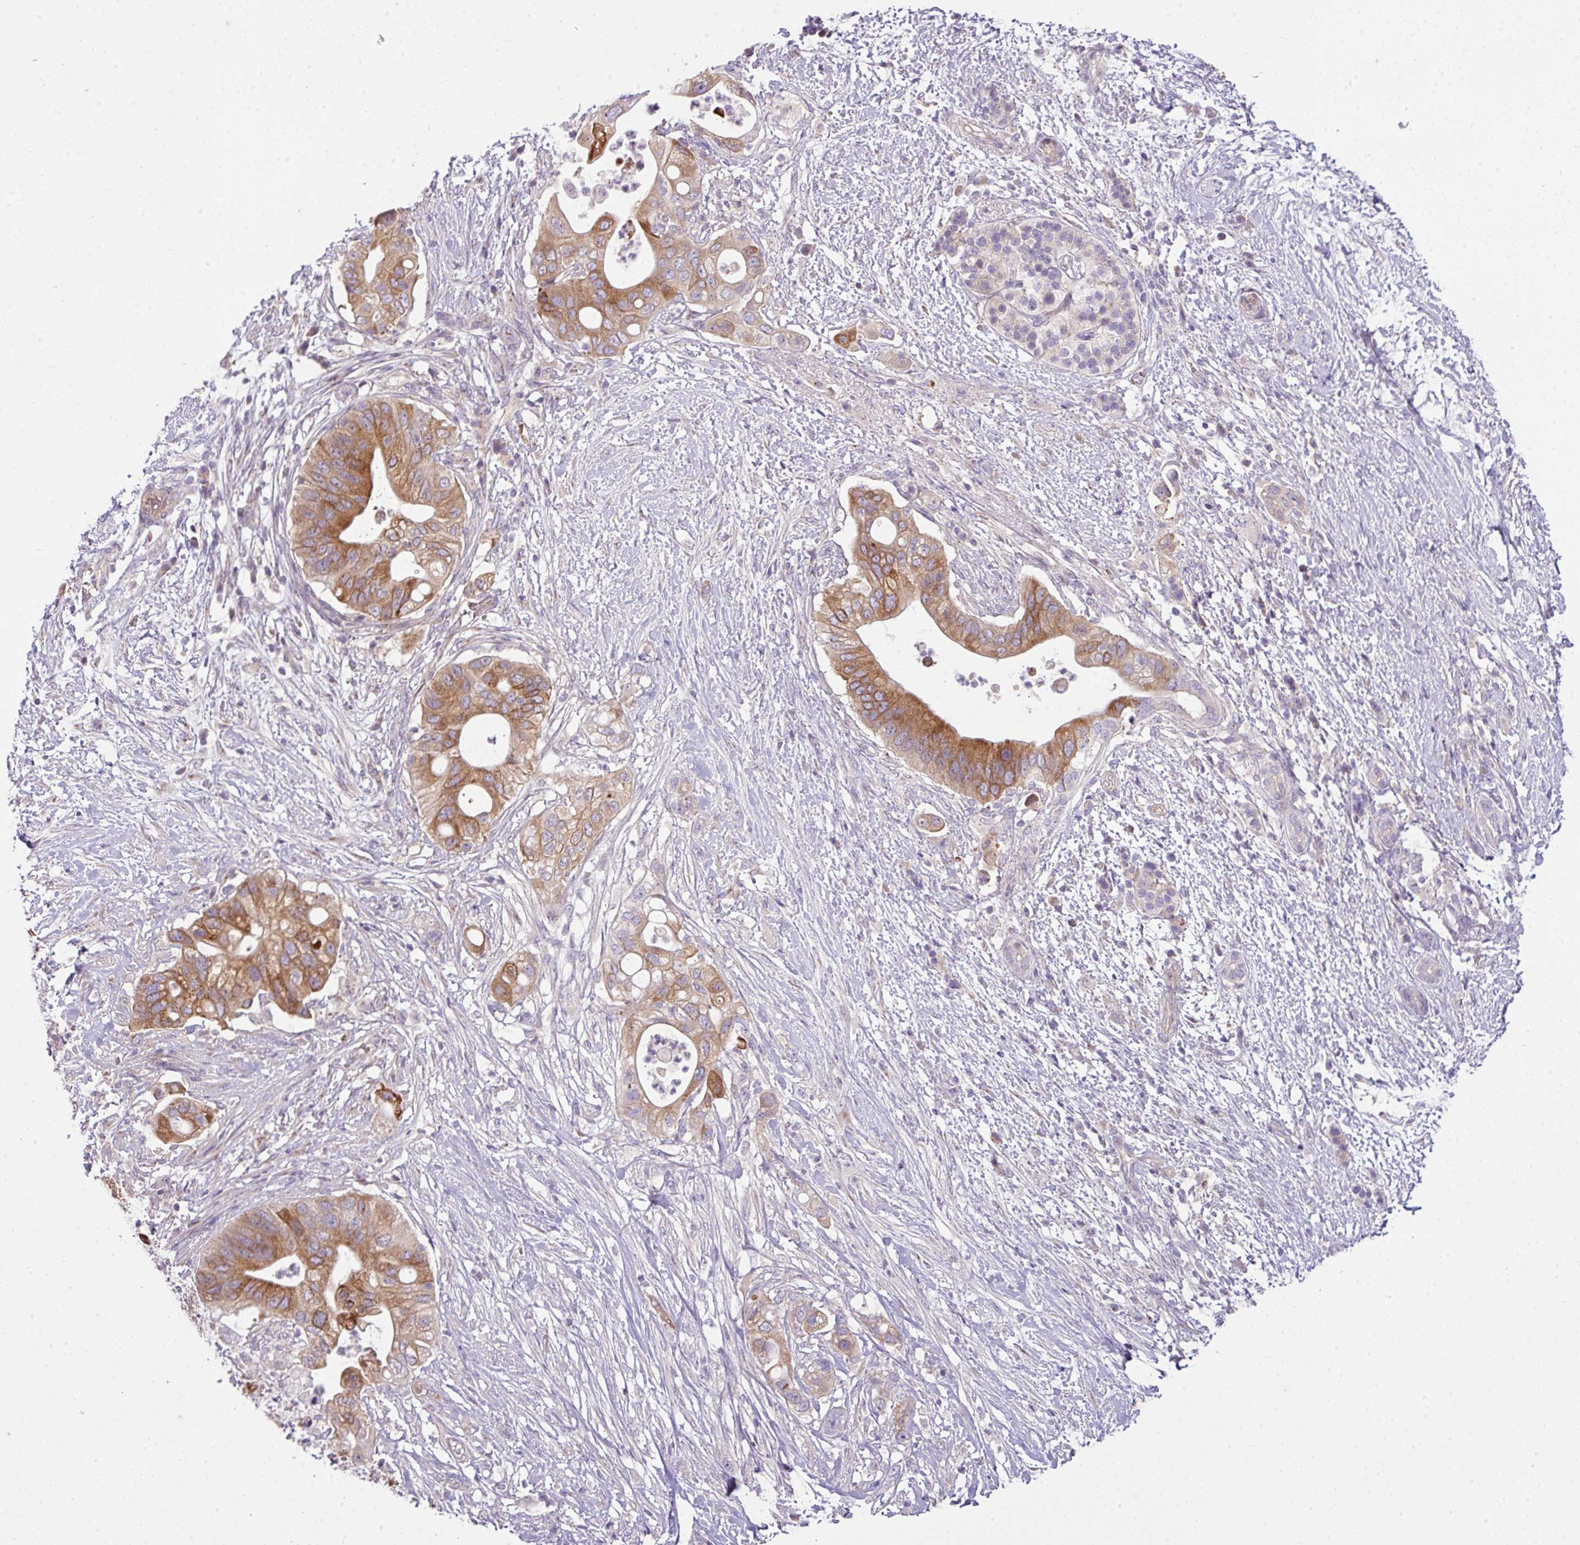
{"staining": {"intensity": "moderate", "quantity": ">75%", "location": "cytoplasmic/membranous"}, "tissue": "pancreatic cancer", "cell_type": "Tumor cells", "image_type": "cancer", "snomed": [{"axis": "morphology", "description": "Adenocarcinoma, NOS"}, {"axis": "topography", "description": "Pancreas"}], "caption": "IHC micrograph of pancreatic cancer stained for a protein (brown), which displays medium levels of moderate cytoplasmic/membranous expression in about >75% of tumor cells.", "gene": "PIK3R5", "patient": {"sex": "female", "age": 72}}